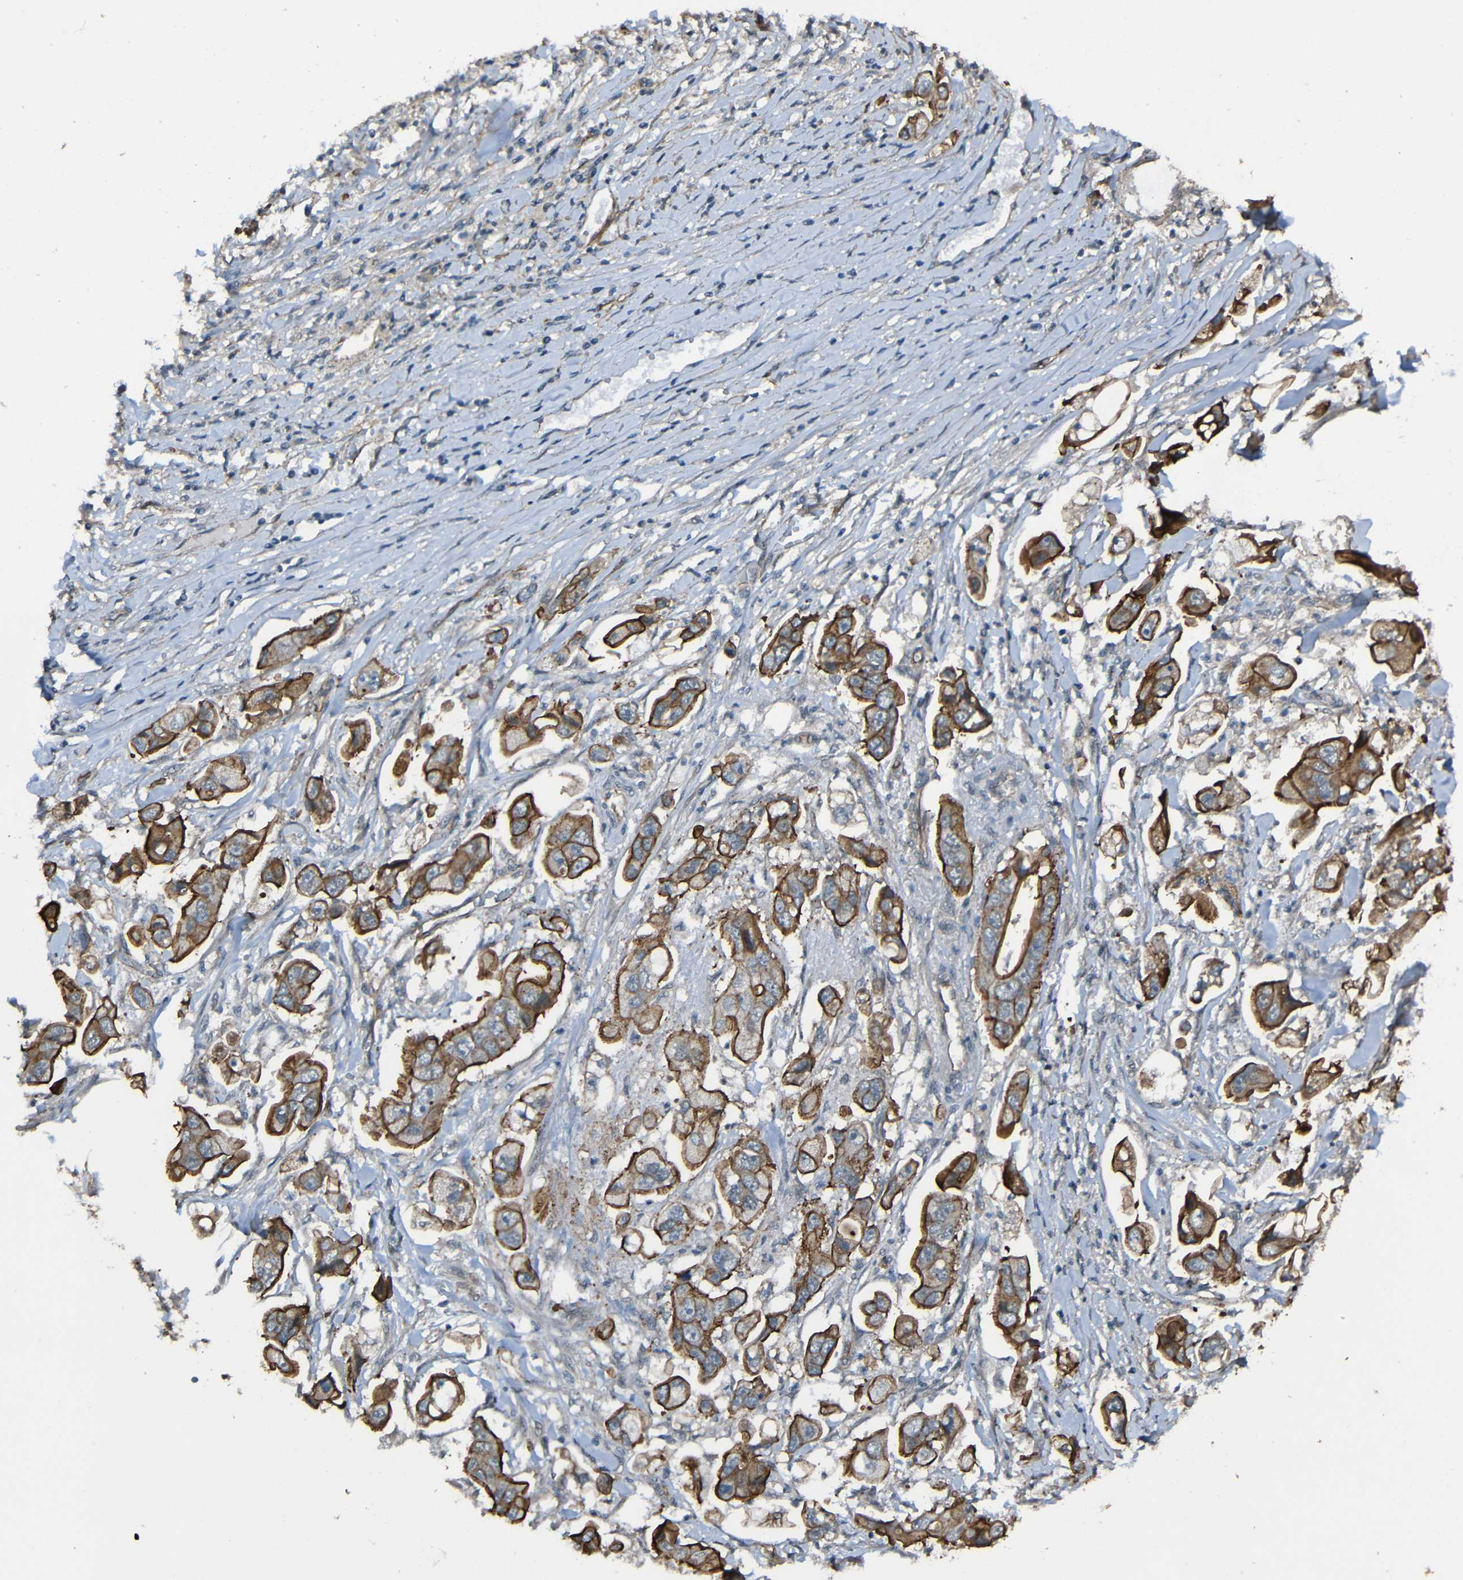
{"staining": {"intensity": "strong", "quantity": ">75%", "location": "cytoplasmic/membranous"}, "tissue": "stomach cancer", "cell_type": "Tumor cells", "image_type": "cancer", "snomed": [{"axis": "morphology", "description": "Adenocarcinoma, NOS"}, {"axis": "topography", "description": "Stomach"}], "caption": "A brown stain labels strong cytoplasmic/membranous expression of a protein in stomach adenocarcinoma tumor cells.", "gene": "LGR5", "patient": {"sex": "male", "age": 62}}